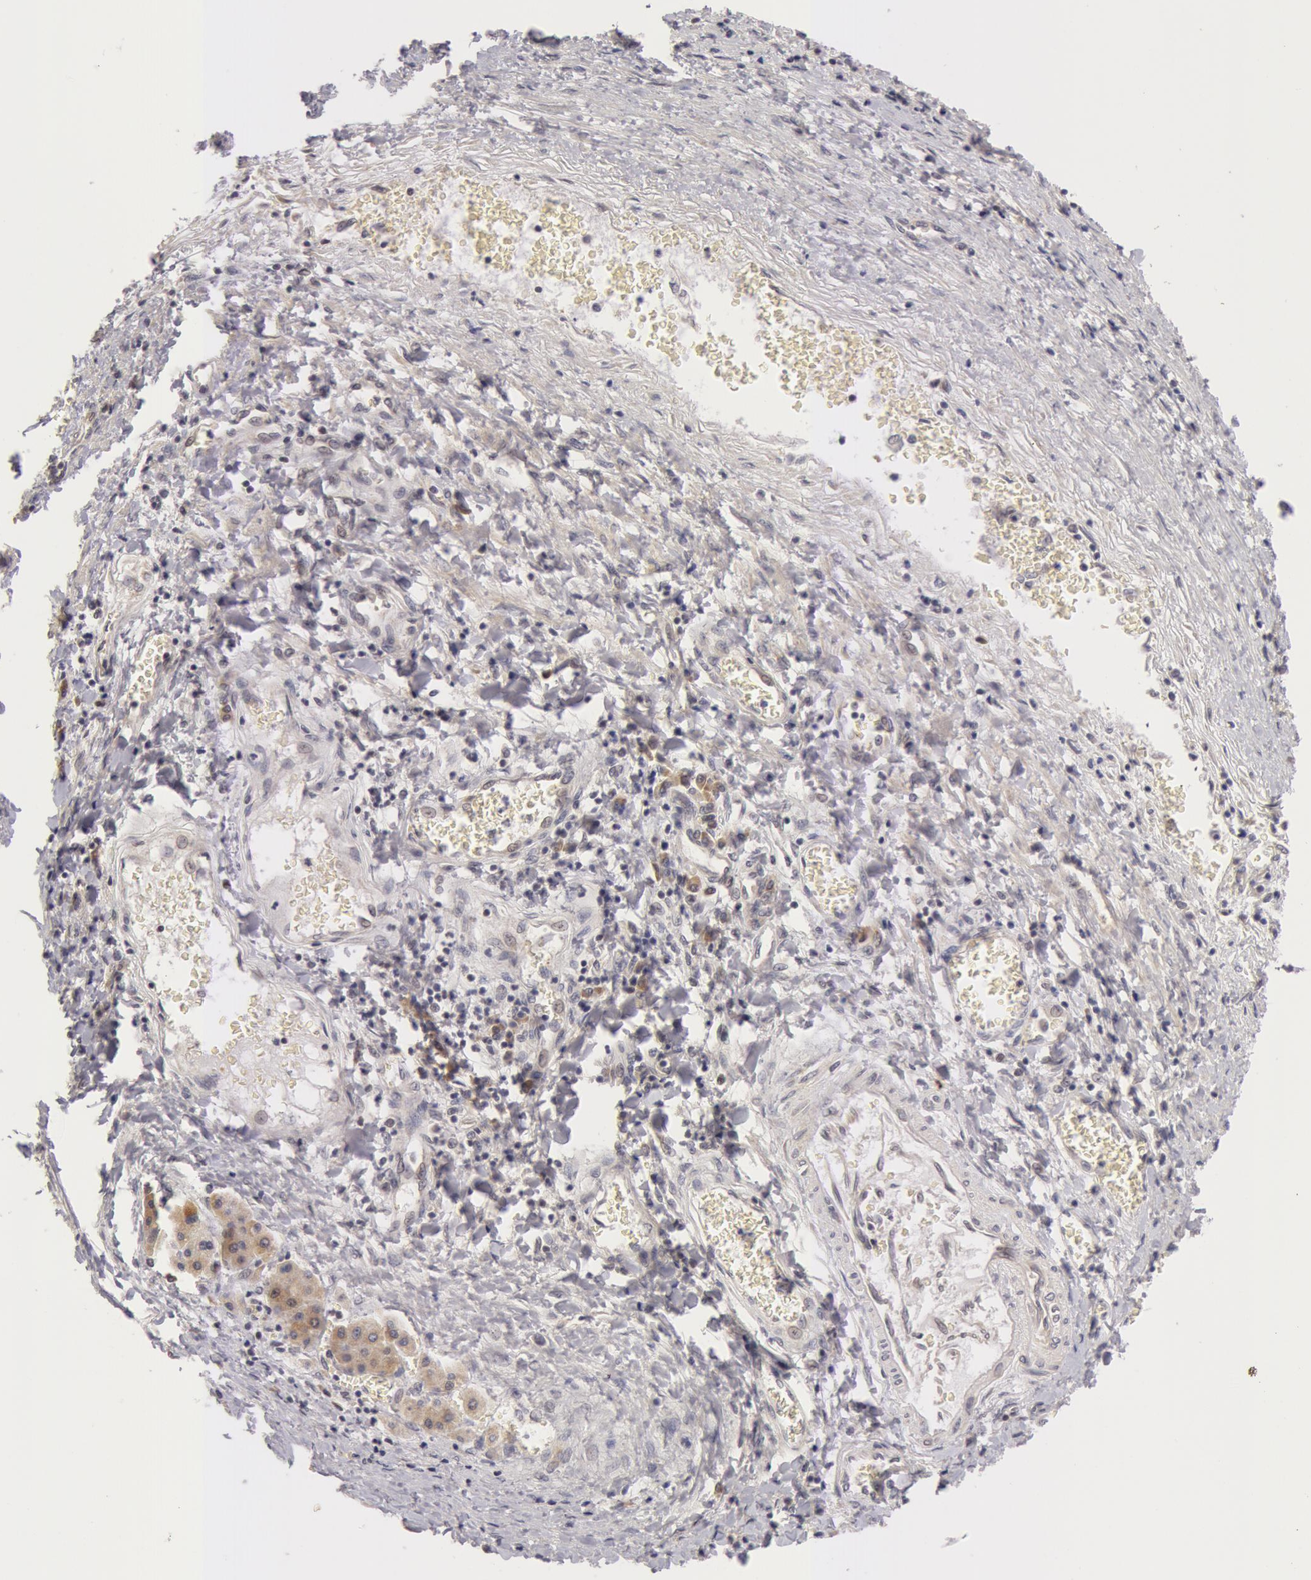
{"staining": {"intensity": "moderate", "quantity": ">75%", "location": "cytoplasmic/membranous"}, "tissue": "liver cancer", "cell_type": "Tumor cells", "image_type": "cancer", "snomed": [{"axis": "morphology", "description": "Carcinoma, Hepatocellular, NOS"}, {"axis": "topography", "description": "Liver"}], "caption": "Immunohistochemical staining of human liver cancer (hepatocellular carcinoma) displays medium levels of moderate cytoplasmic/membranous protein staining in about >75% of tumor cells.", "gene": "SYTL4", "patient": {"sex": "male", "age": 24}}